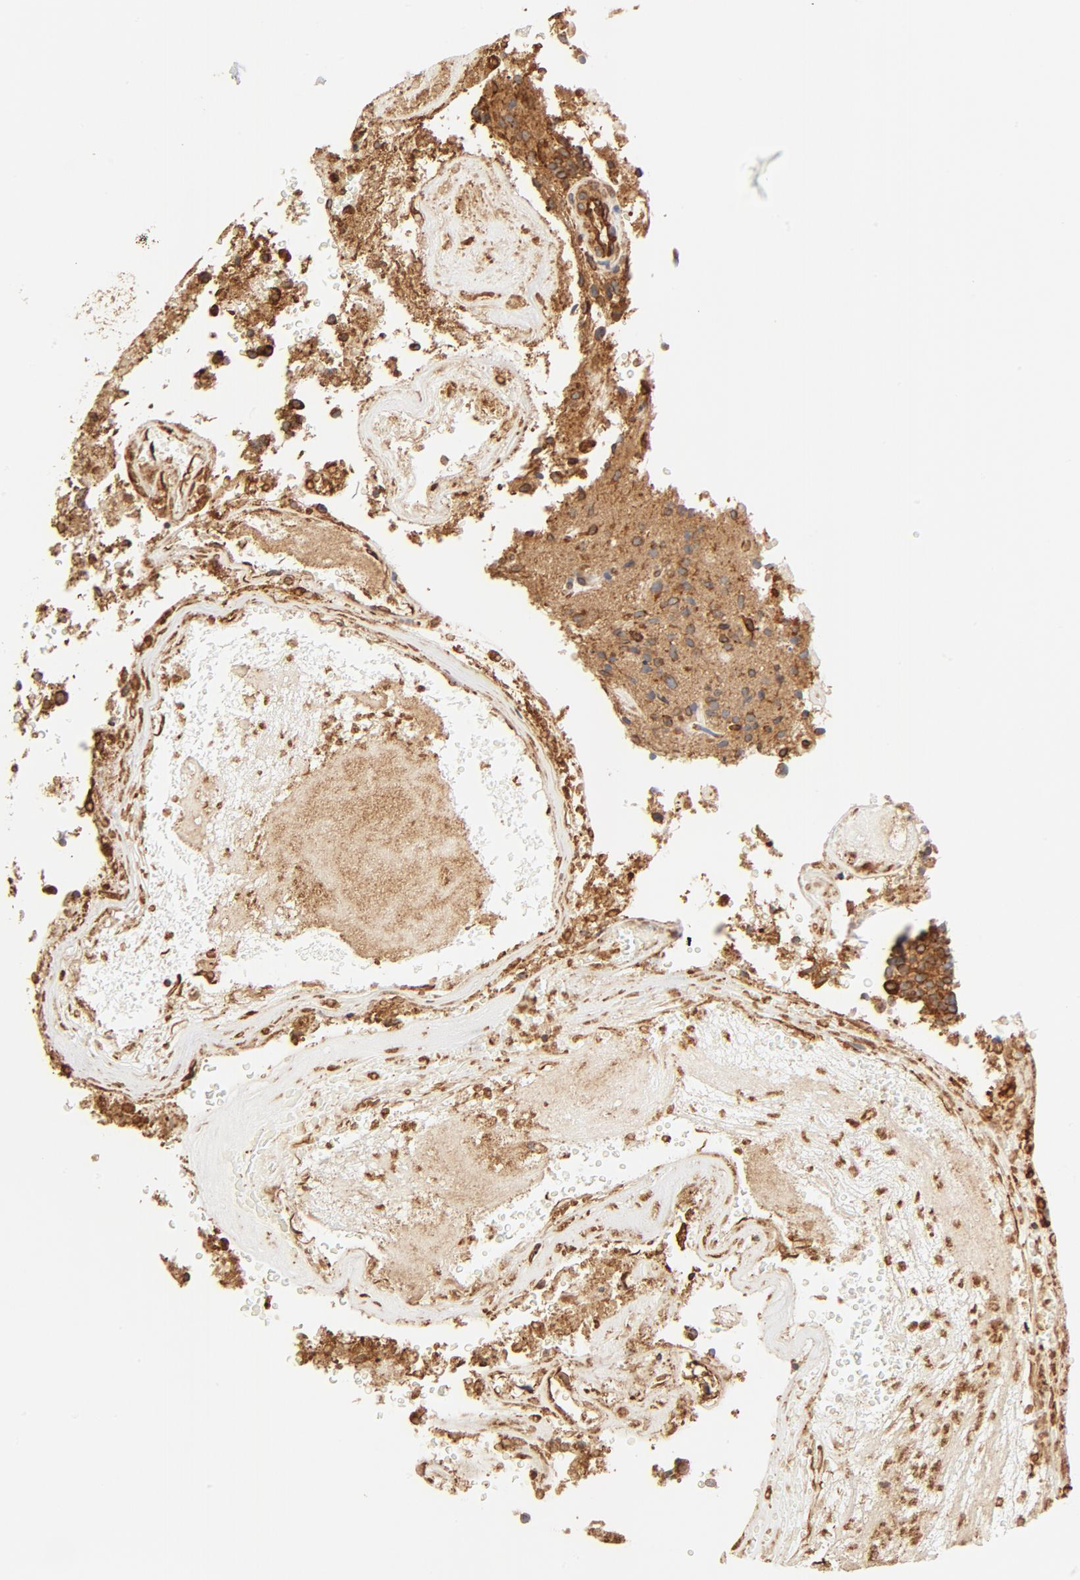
{"staining": {"intensity": "moderate", "quantity": ">75%", "location": "cytoplasmic/membranous"}, "tissue": "glioma", "cell_type": "Tumor cells", "image_type": "cancer", "snomed": [{"axis": "morphology", "description": "Normal tissue, NOS"}, {"axis": "morphology", "description": "Glioma, malignant, High grade"}, {"axis": "topography", "description": "Cerebral cortex"}], "caption": "Immunohistochemistry photomicrograph of malignant glioma (high-grade) stained for a protein (brown), which shows medium levels of moderate cytoplasmic/membranous expression in approximately >75% of tumor cells.", "gene": "BCAP31", "patient": {"sex": "male", "age": 75}}